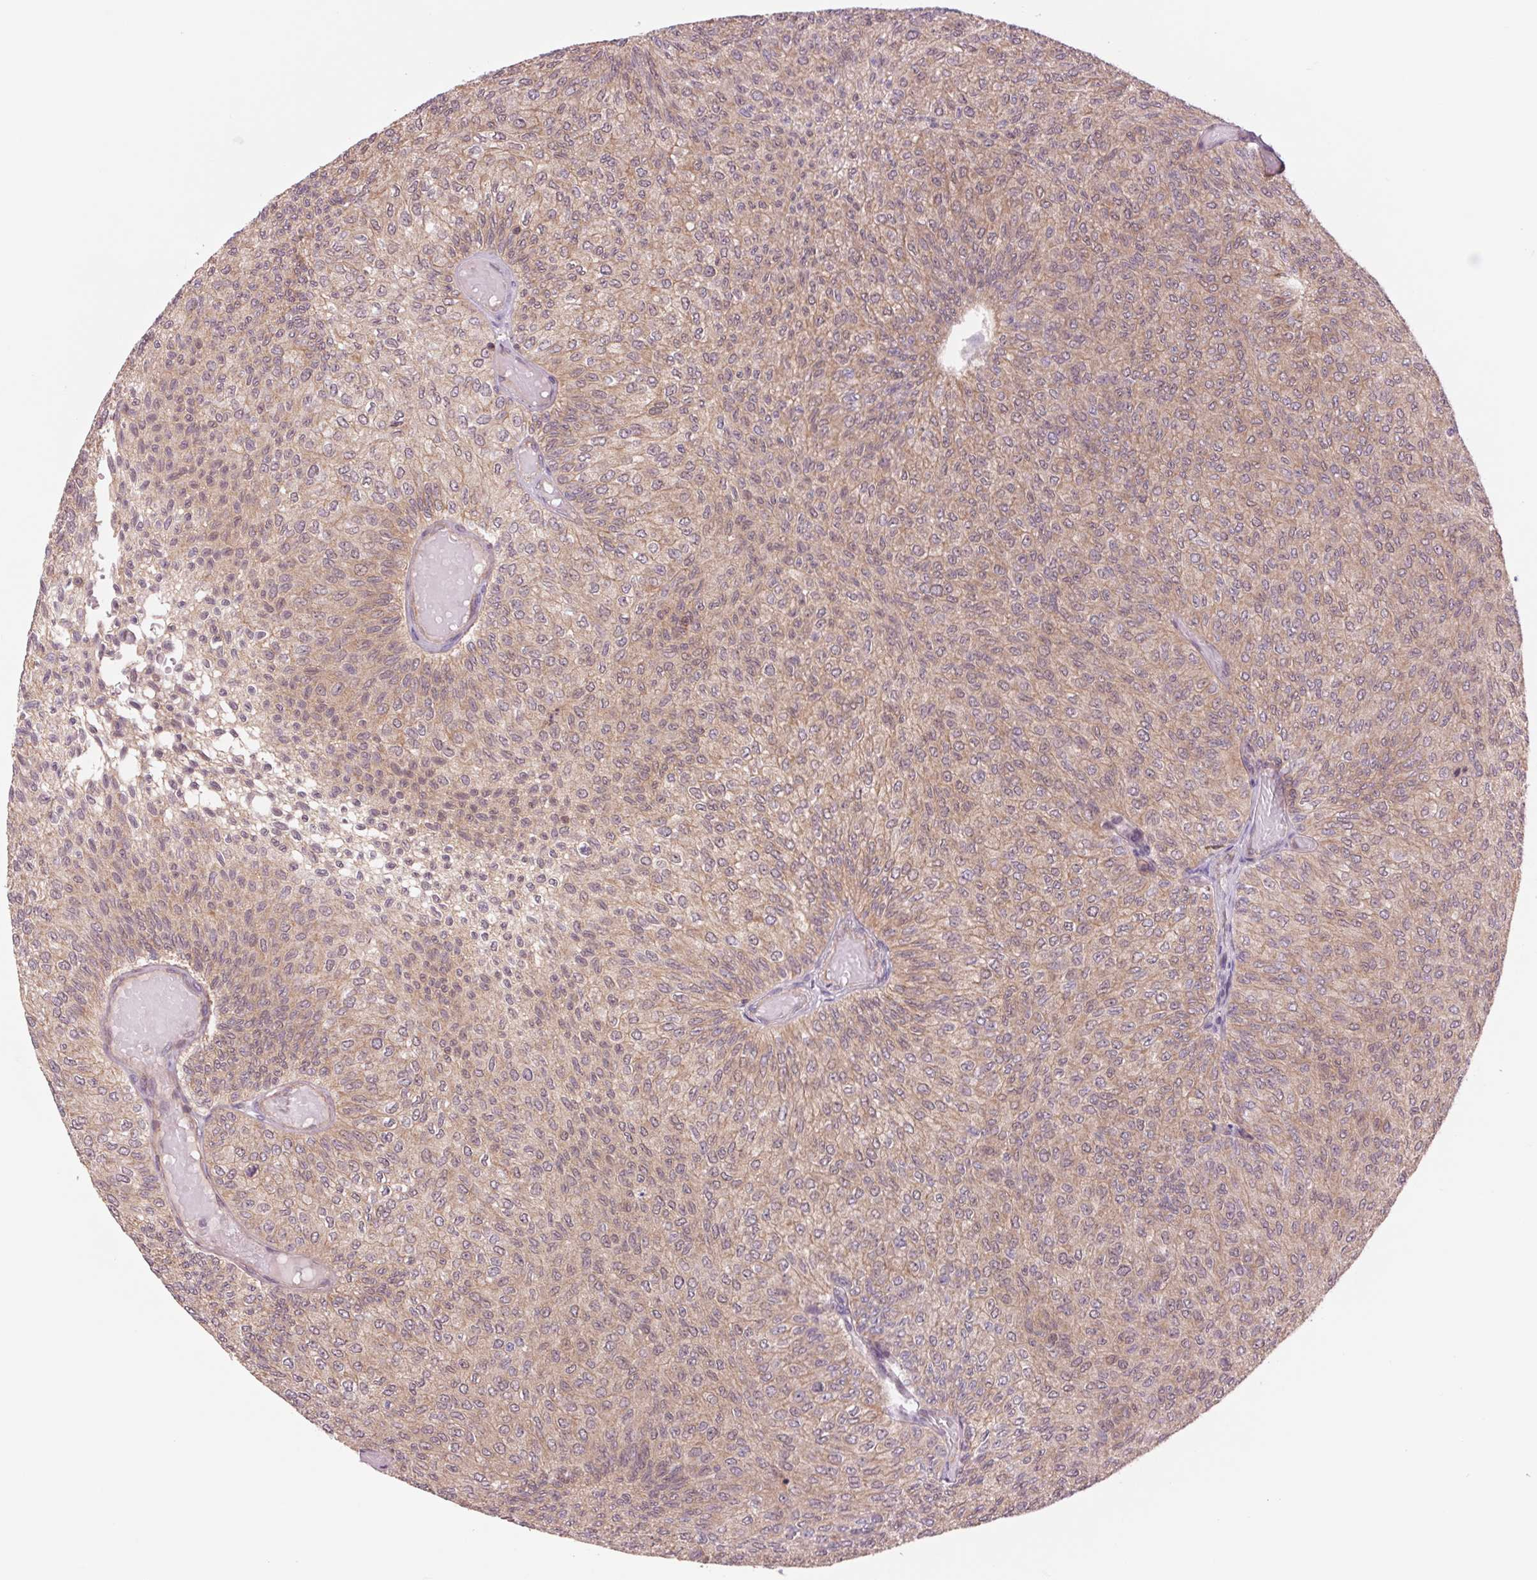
{"staining": {"intensity": "weak", "quantity": "<25%", "location": "cytoplasmic/membranous"}, "tissue": "urothelial cancer", "cell_type": "Tumor cells", "image_type": "cancer", "snomed": [{"axis": "morphology", "description": "Urothelial carcinoma, Low grade"}, {"axis": "topography", "description": "Urinary bladder"}], "caption": "An immunohistochemistry (IHC) image of urothelial cancer is shown. There is no staining in tumor cells of urothelial cancer.", "gene": "SH3RF2", "patient": {"sex": "male", "age": 78}}